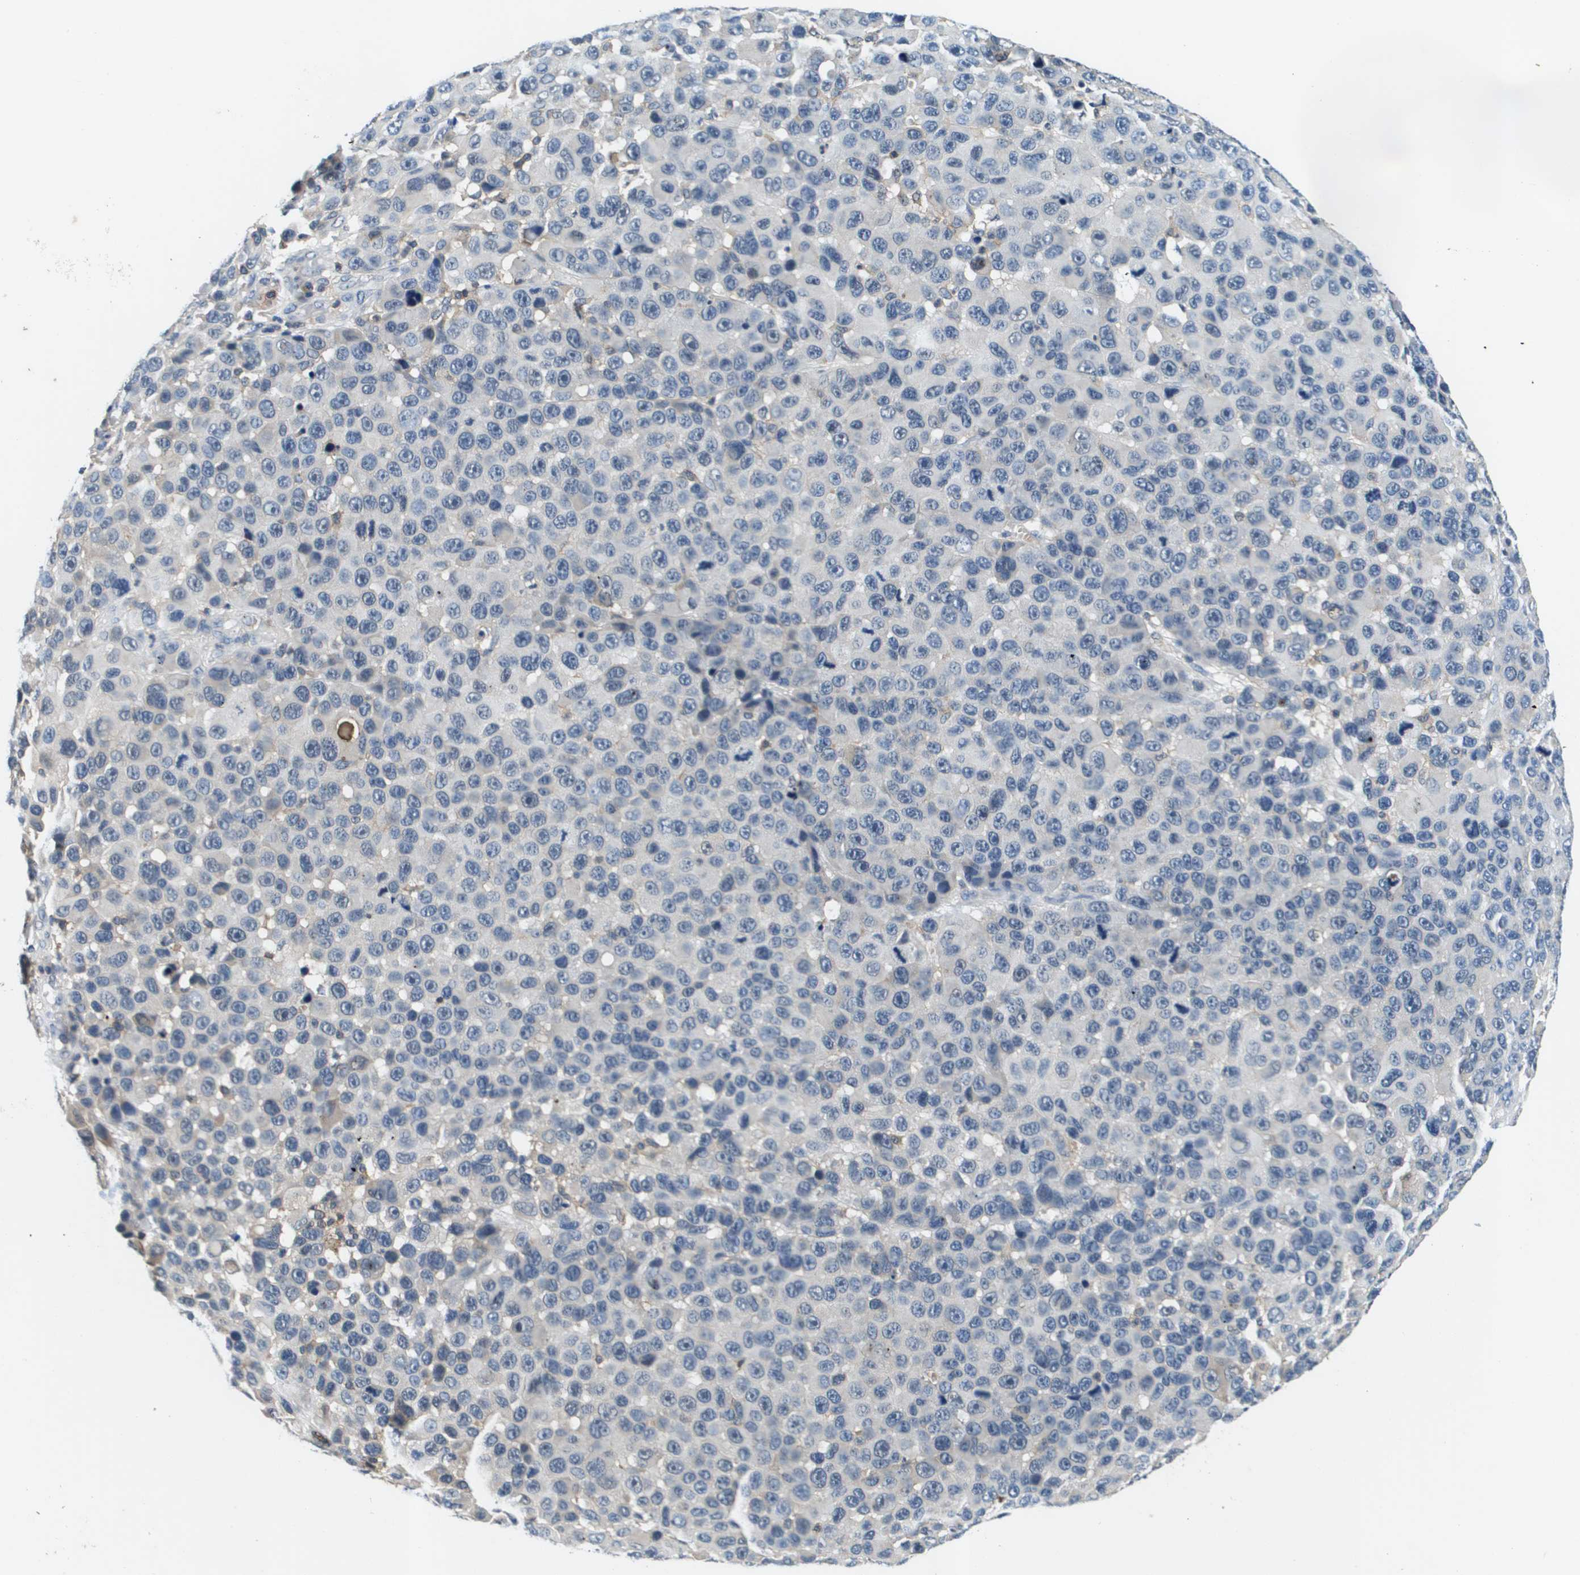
{"staining": {"intensity": "negative", "quantity": "none", "location": "none"}, "tissue": "melanoma", "cell_type": "Tumor cells", "image_type": "cancer", "snomed": [{"axis": "morphology", "description": "Malignant melanoma, NOS"}, {"axis": "topography", "description": "Skin"}], "caption": "Immunohistochemical staining of melanoma reveals no significant positivity in tumor cells.", "gene": "KCNQ5", "patient": {"sex": "male", "age": 53}}